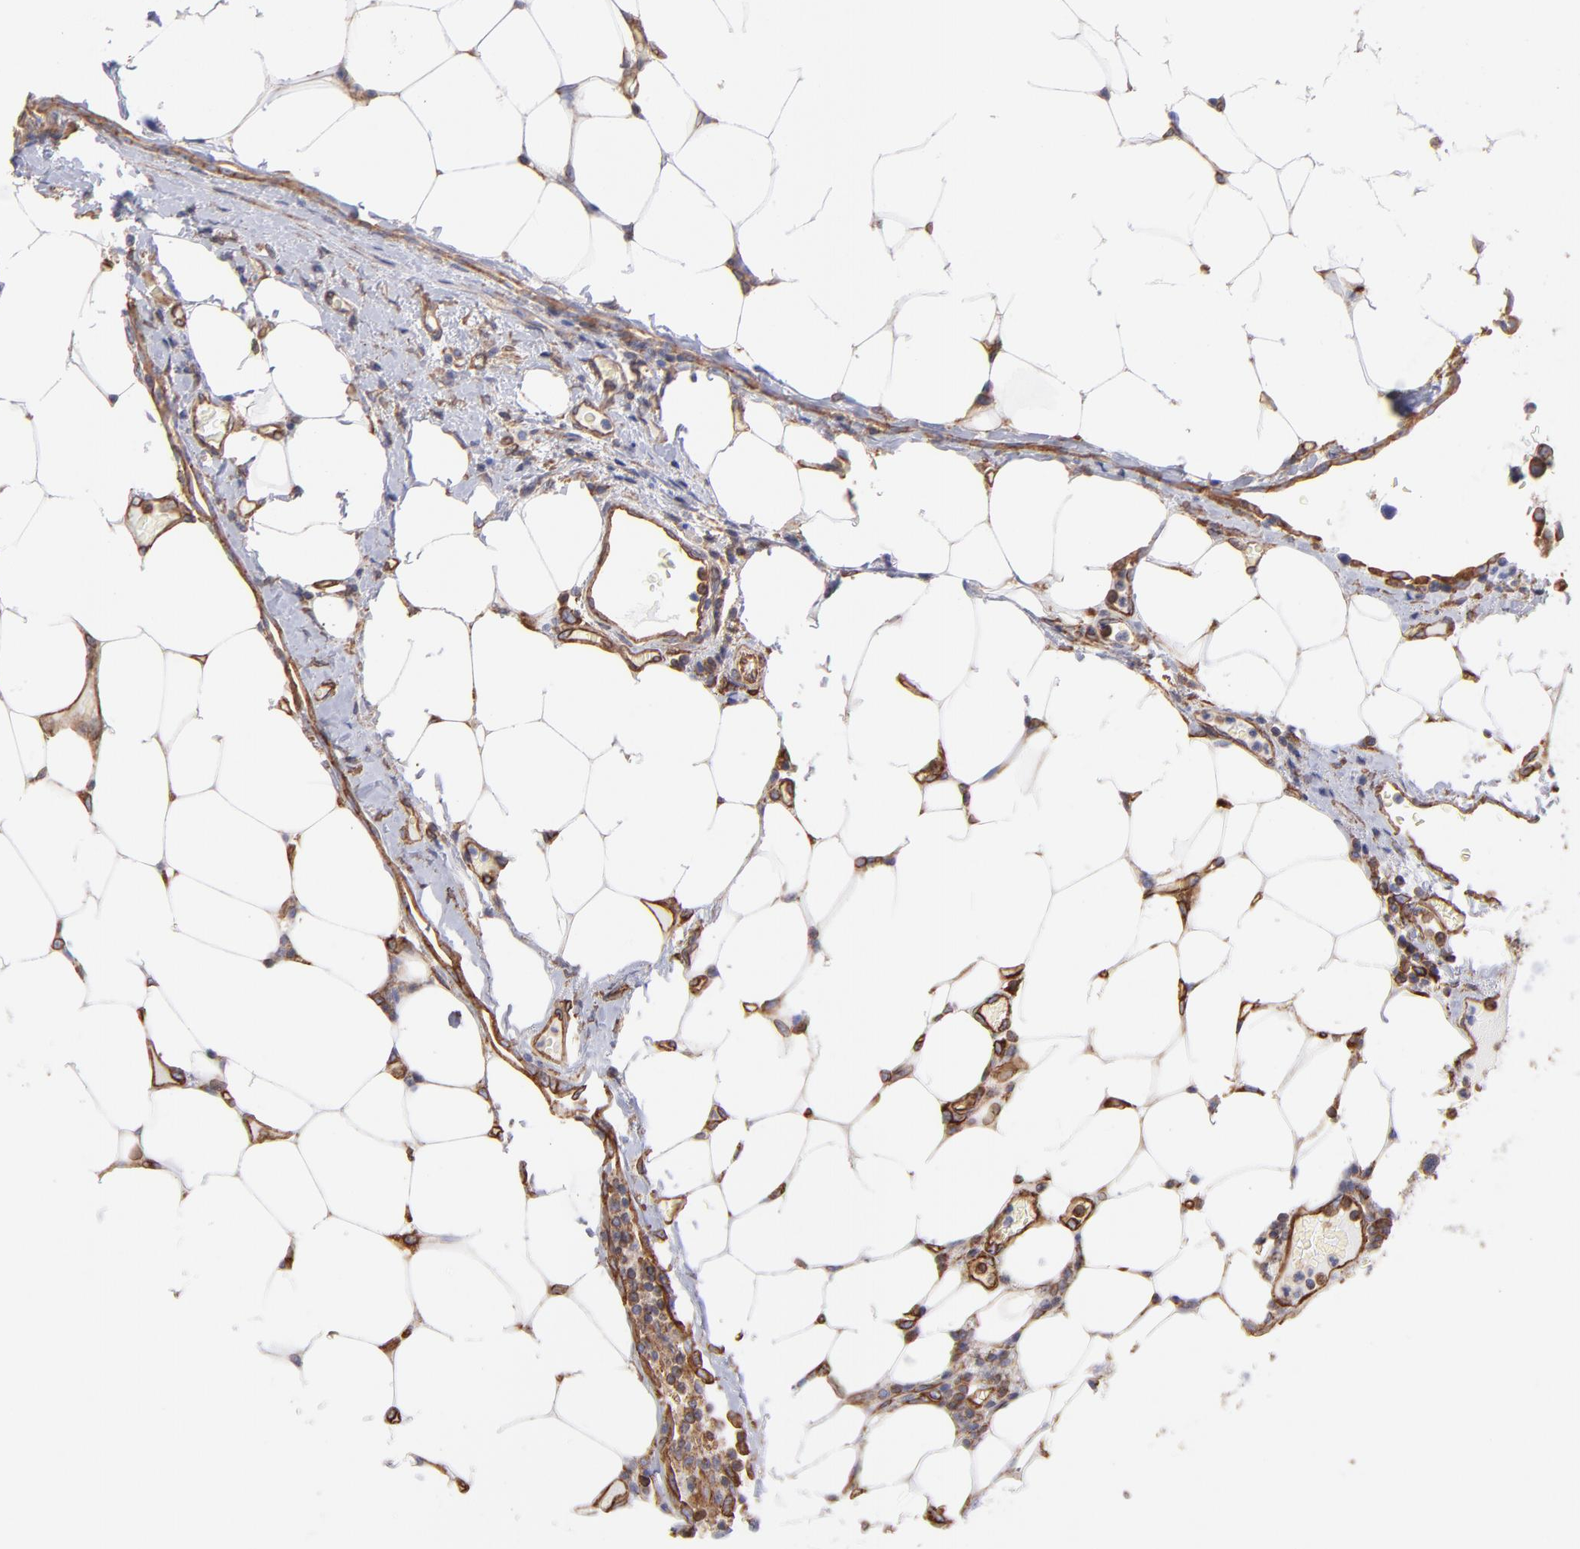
{"staining": {"intensity": "weak", "quantity": ">75%", "location": "cytoplasmic/membranous"}, "tissue": "colorectal cancer", "cell_type": "Tumor cells", "image_type": "cancer", "snomed": [{"axis": "morphology", "description": "Adenocarcinoma, NOS"}, {"axis": "topography", "description": "Colon"}], "caption": "Tumor cells exhibit low levels of weak cytoplasmic/membranous staining in about >75% of cells in colorectal adenocarcinoma. (Brightfield microscopy of DAB IHC at high magnification).", "gene": "PLEC", "patient": {"sex": "female", "age": 86}}